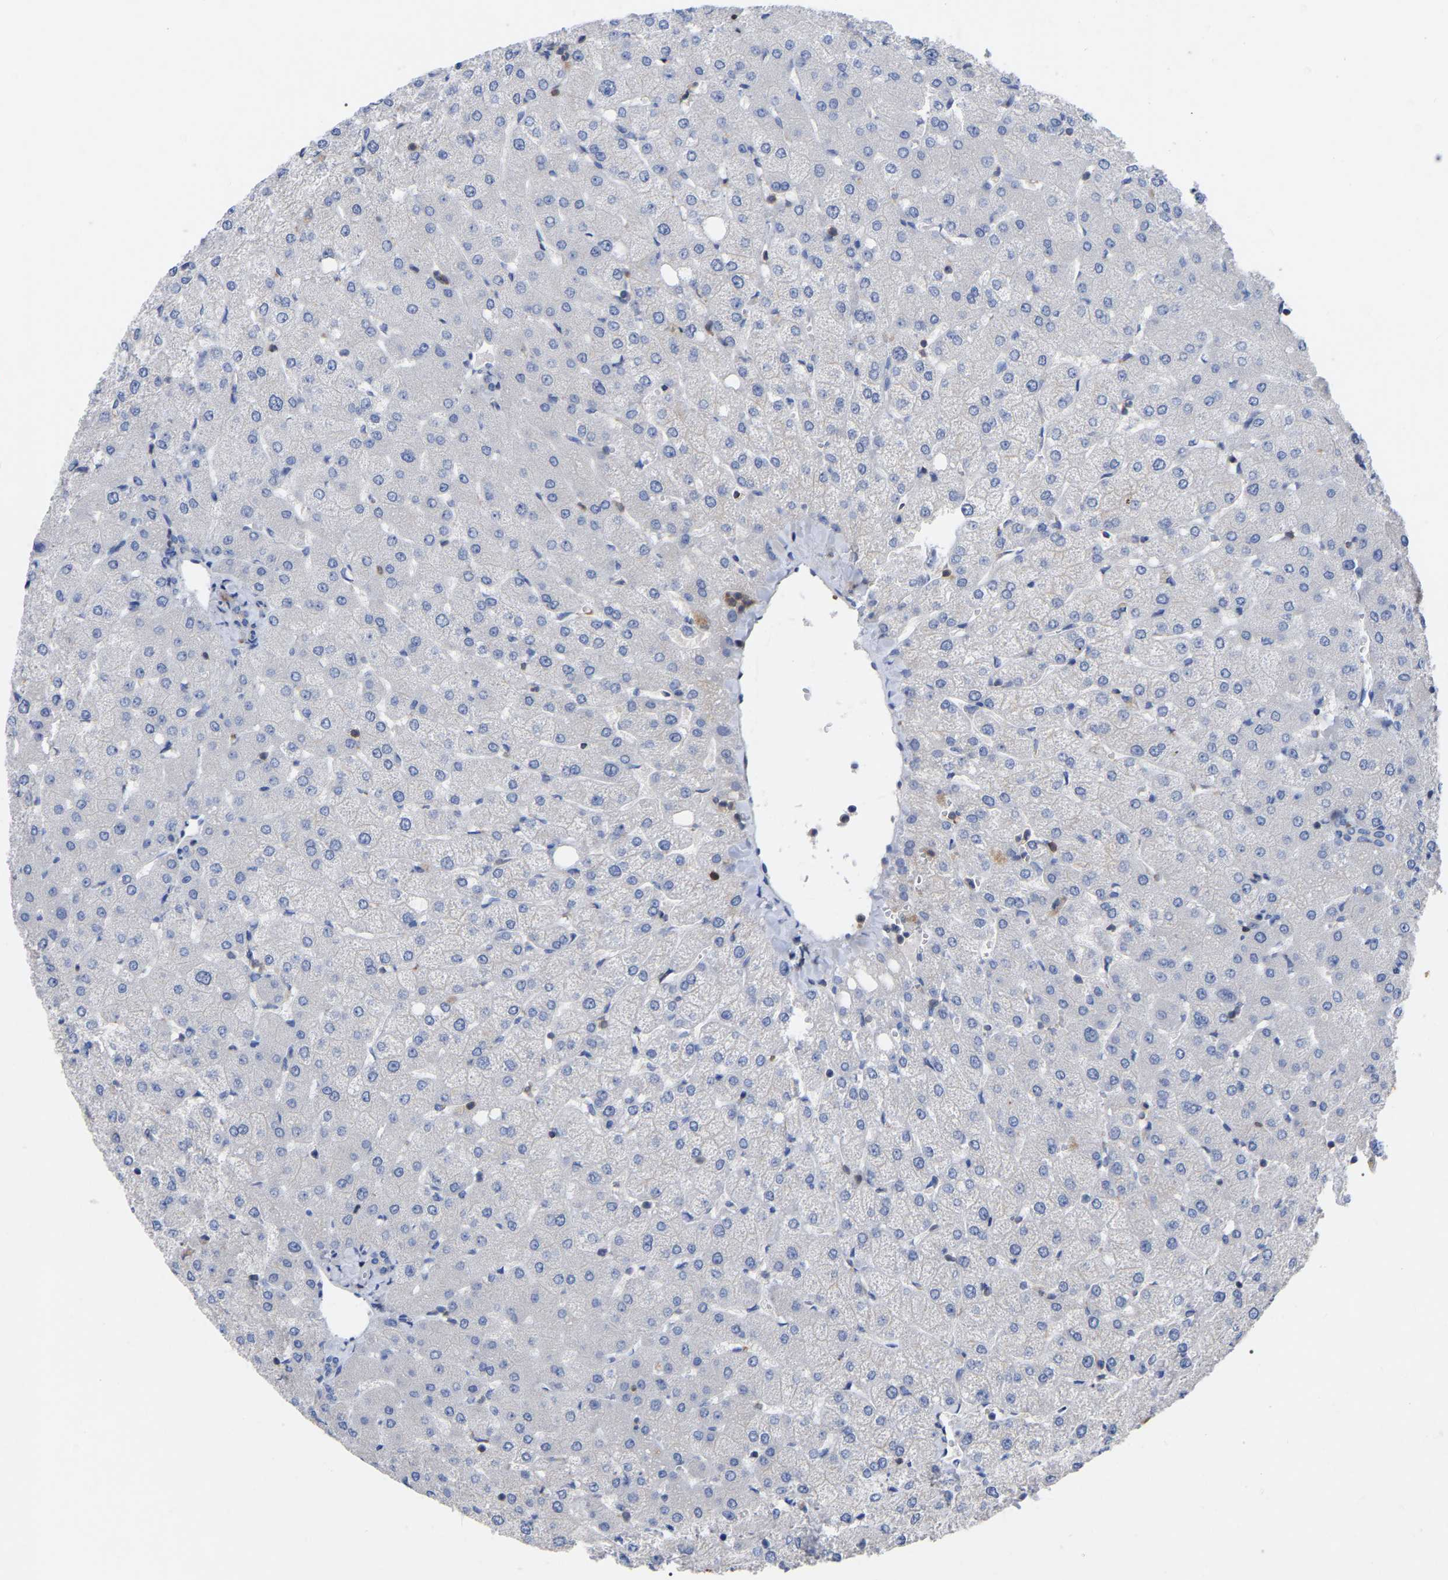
{"staining": {"intensity": "negative", "quantity": "none", "location": "none"}, "tissue": "liver", "cell_type": "Cholangiocytes", "image_type": "normal", "snomed": [{"axis": "morphology", "description": "Normal tissue, NOS"}, {"axis": "topography", "description": "Liver"}], "caption": "DAB immunohistochemical staining of benign human liver displays no significant expression in cholangiocytes. (Brightfield microscopy of DAB (3,3'-diaminobenzidine) immunohistochemistry at high magnification).", "gene": "PTPN7", "patient": {"sex": "female", "age": 54}}